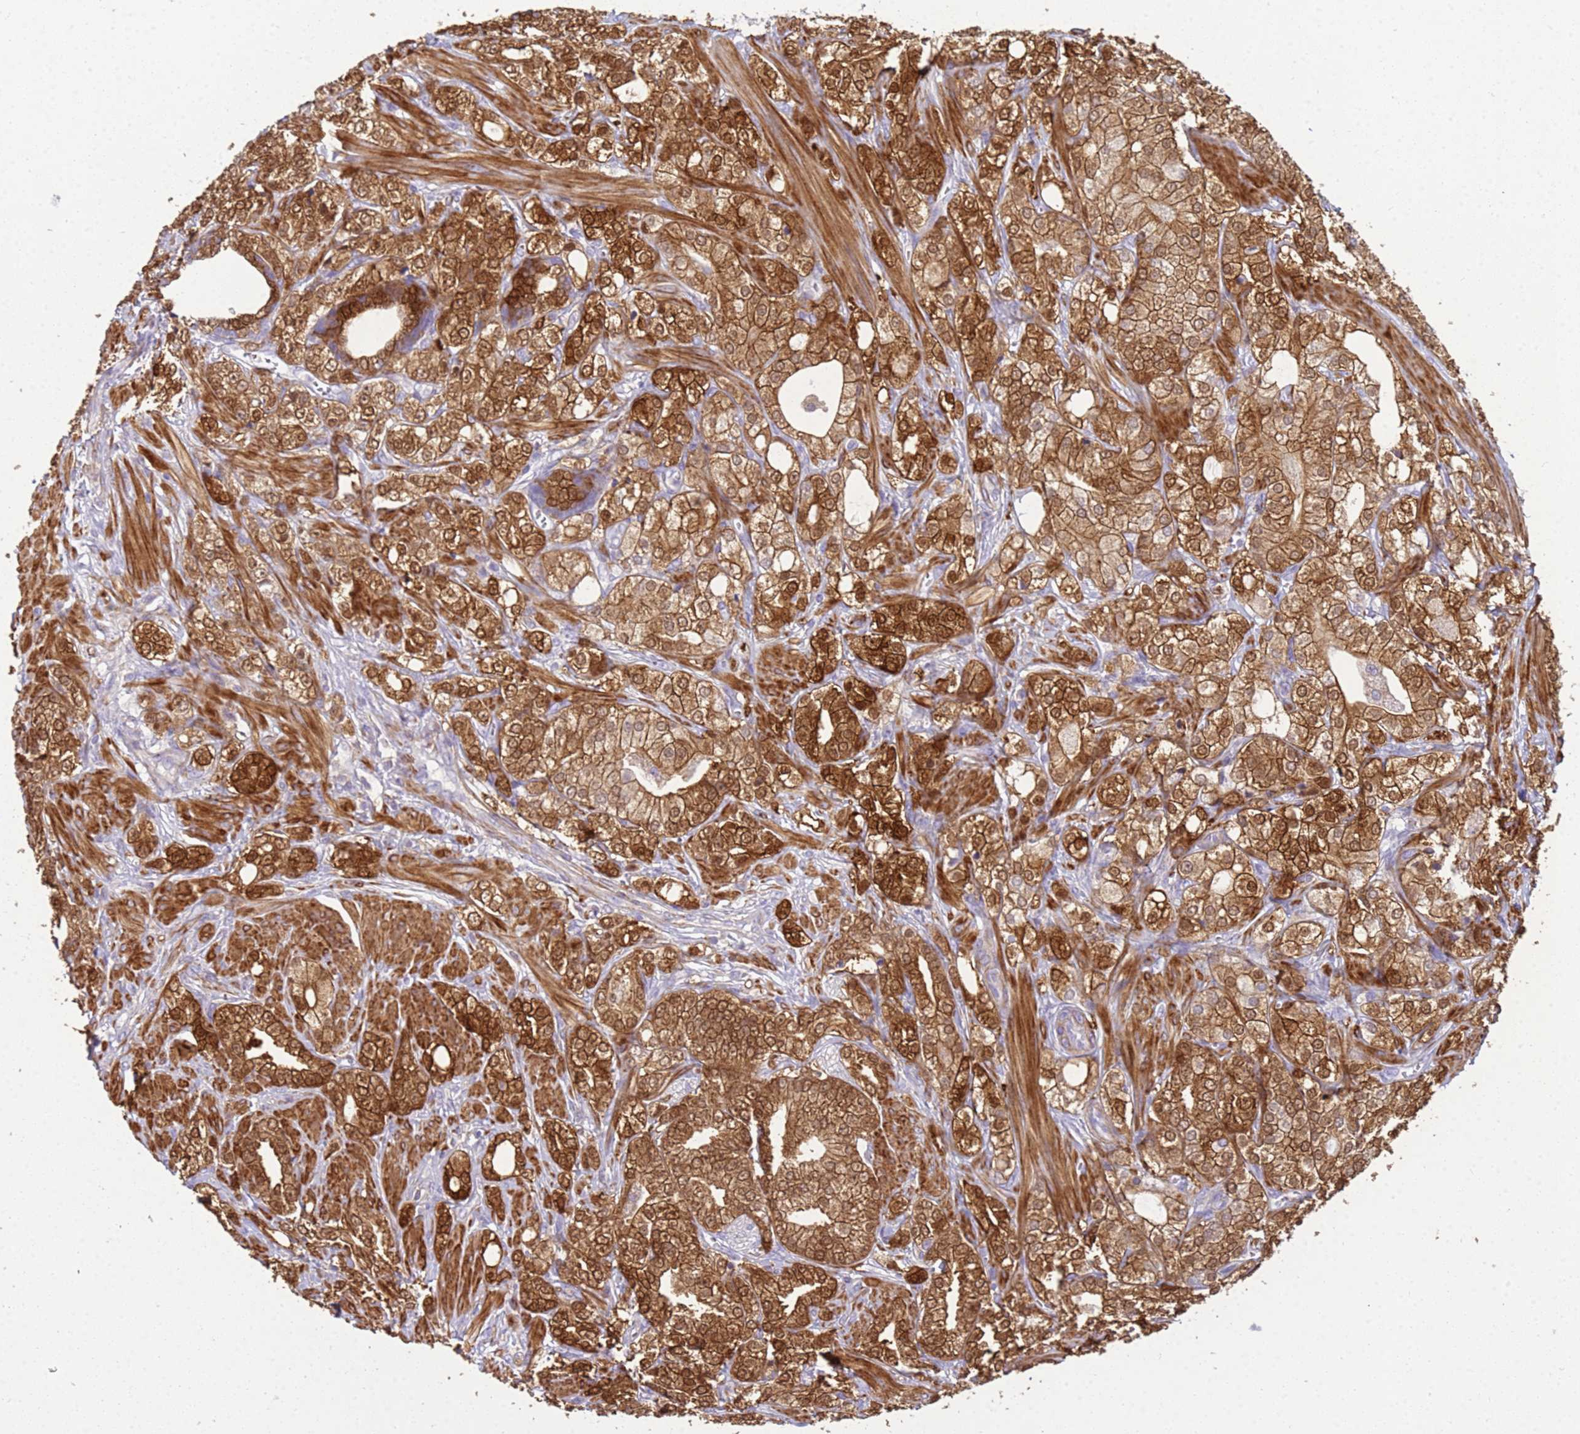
{"staining": {"intensity": "strong", "quantity": ">75%", "location": "cytoplasmic/membranous,nuclear"}, "tissue": "prostate cancer", "cell_type": "Tumor cells", "image_type": "cancer", "snomed": [{"axis": "morphology", "description": "Adenocarcinoma, High grade"}, {"axis": "topography", "description": "Prostate"}], "caption": "High-grade adenocarcinoma (prostate) stained with immunohistochemistry demonstrates strong cytoplasmic/membranous and nuclear positivity in approximately >75% of tumor cells.", "gene": "KLHL13", "patient": {"sex": "male", "age": 50}}